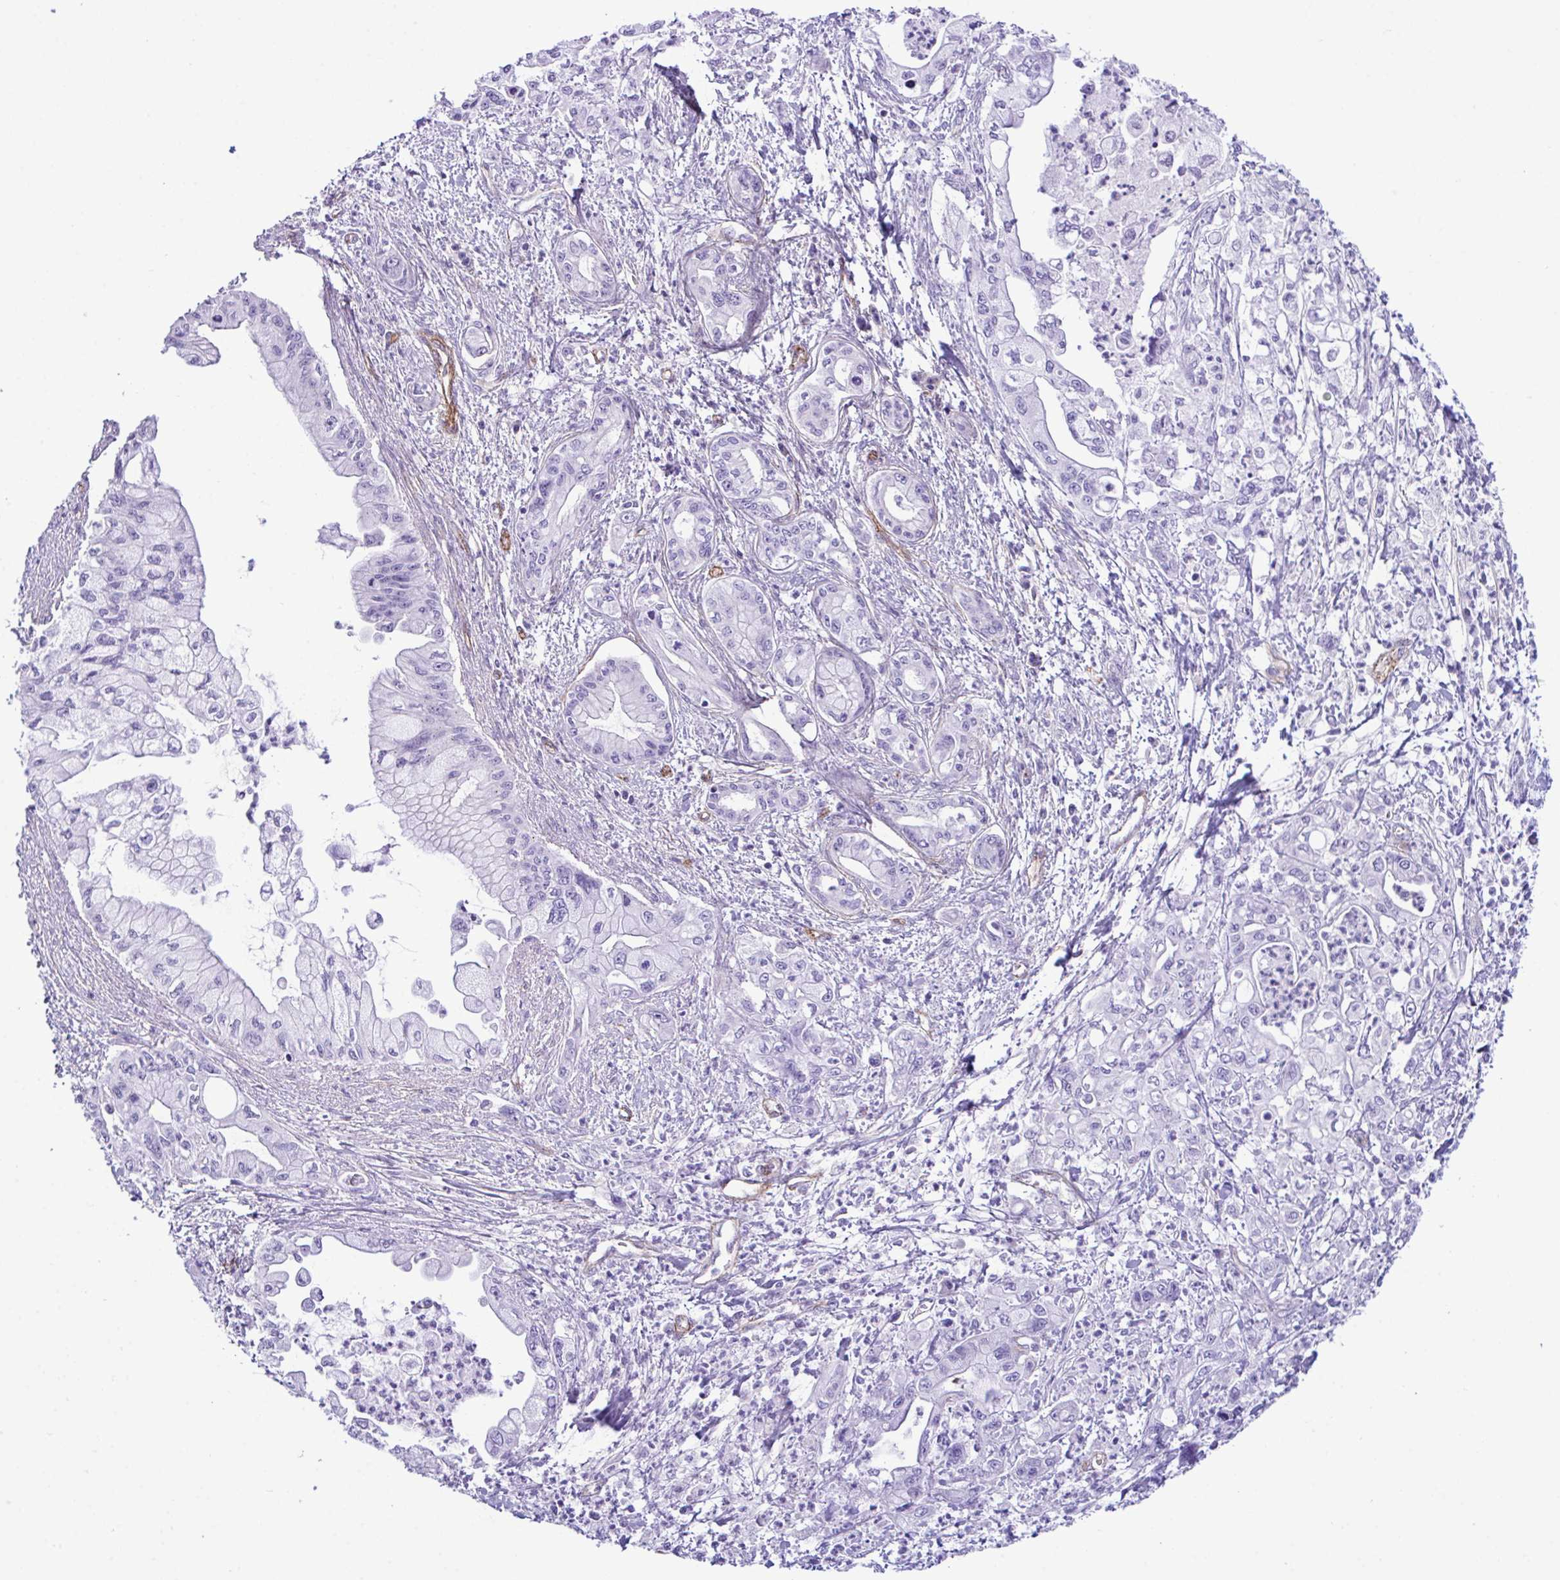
{"staining": {"intensity": "negative", "quantity": "none", "location": "none"}, "tissue": "pancreatic cancer", "cell_type": "Tumor cells", "image_type": "cancer", "snomed": [{"axis": "morphology", "description": "Adenocarcinoma, NOS"}, {"axis": "topography", "description": "Pancreas"}], "caption": "Immunohistochemical staining of adenocarcinoma (pancreatic) demonstrates no significant expression in tumor cells.", "gene": "SYNPO2L", "patient": {"sex": "male", "age": 61}}